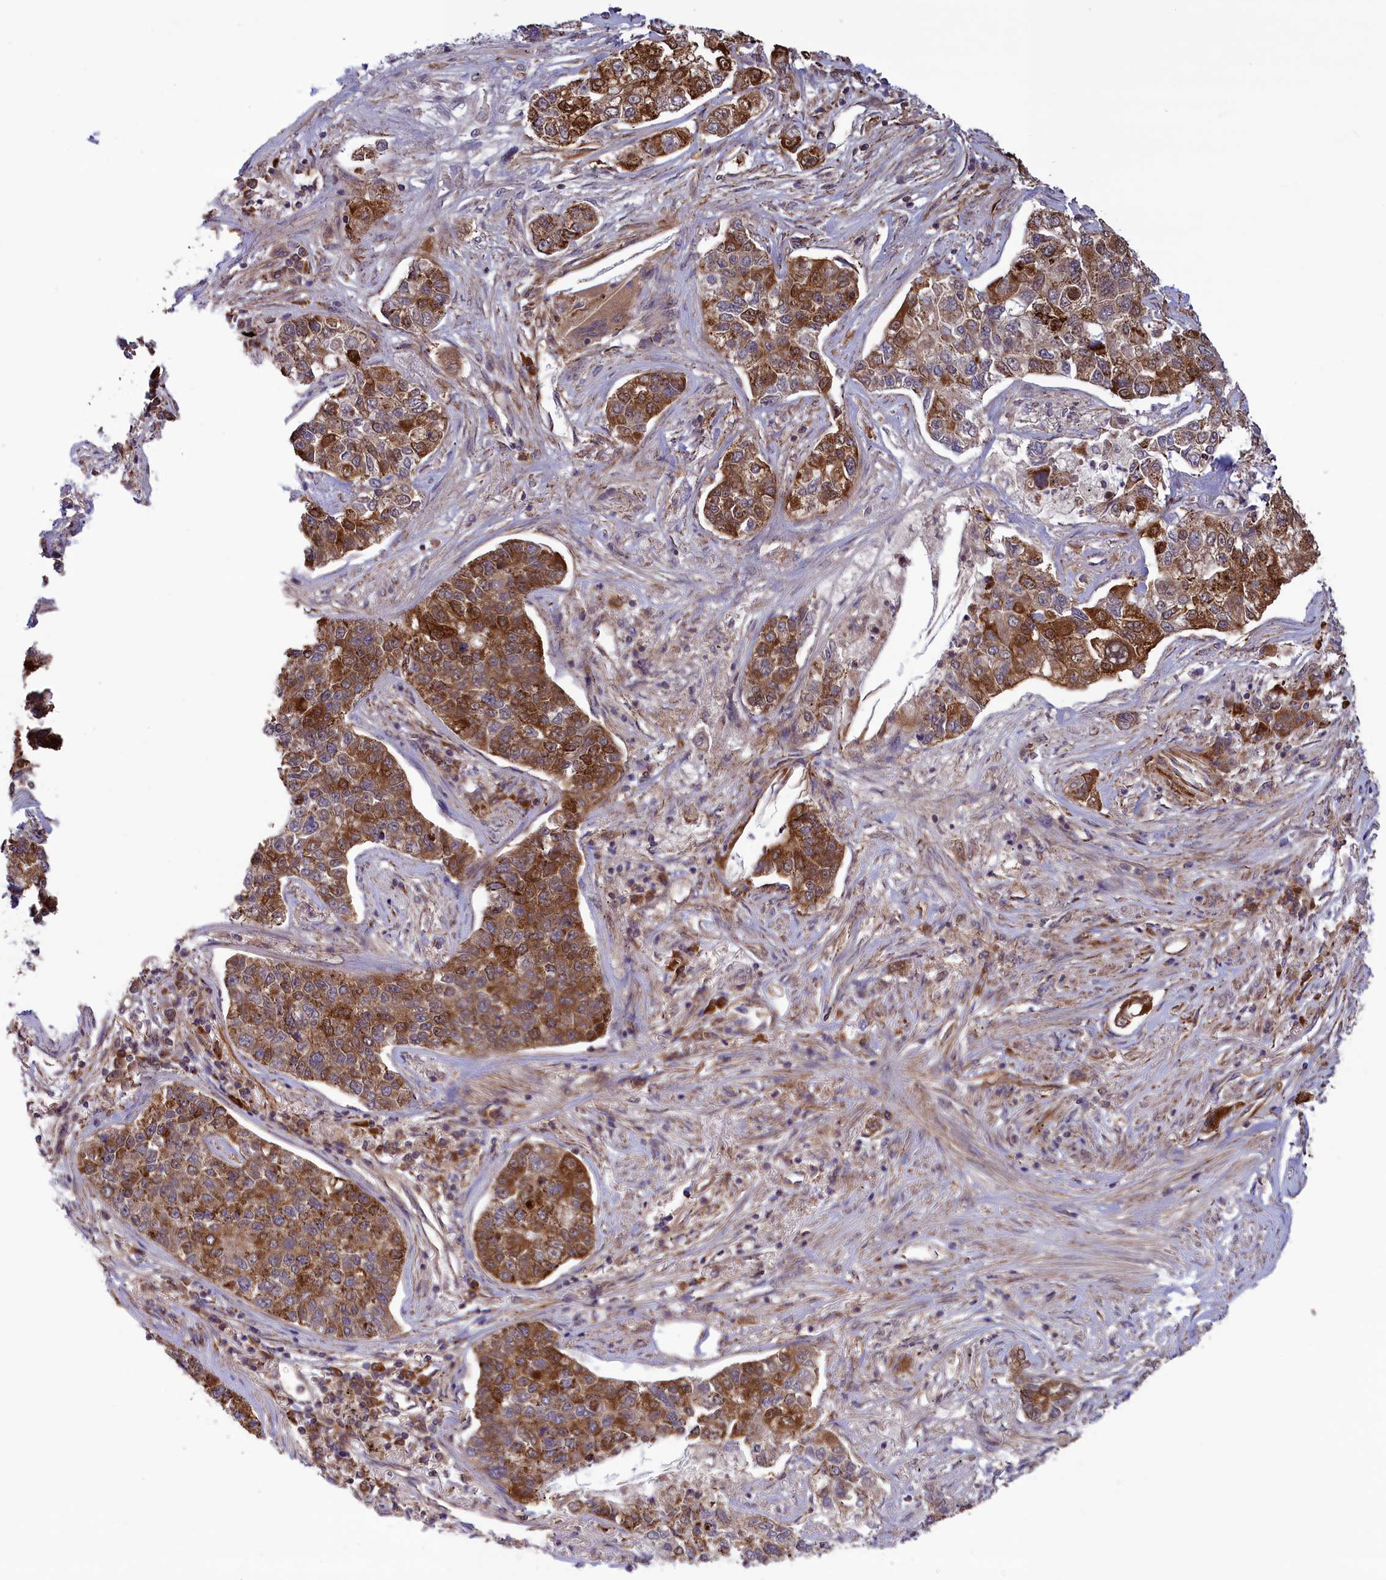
{"staining": {"intensity": "strong", "quantity": ">75%", "location": "cytoplasmic/membranous"}, "tissue": "lung cancer", "cell_type": "Tumor cells", "image_type": "cancer", "snomed": [{"axis": "morphology", "description": "Adenocarcinoma, NOS"}, {"axis": "topography", "description": "Lung"}], "caption": "Tumor cells show strong cytoplasmic/membranous expression in about >75% of cells in lung cancer. The protein is stained brown, and the nuclei are stained in blue (DAB (3,3'-diaminobenzidine) IHC with brightfield microscopy, high magnification).", "gene": "ISOC2", "patient": {"sex": "male", "age": 49}}